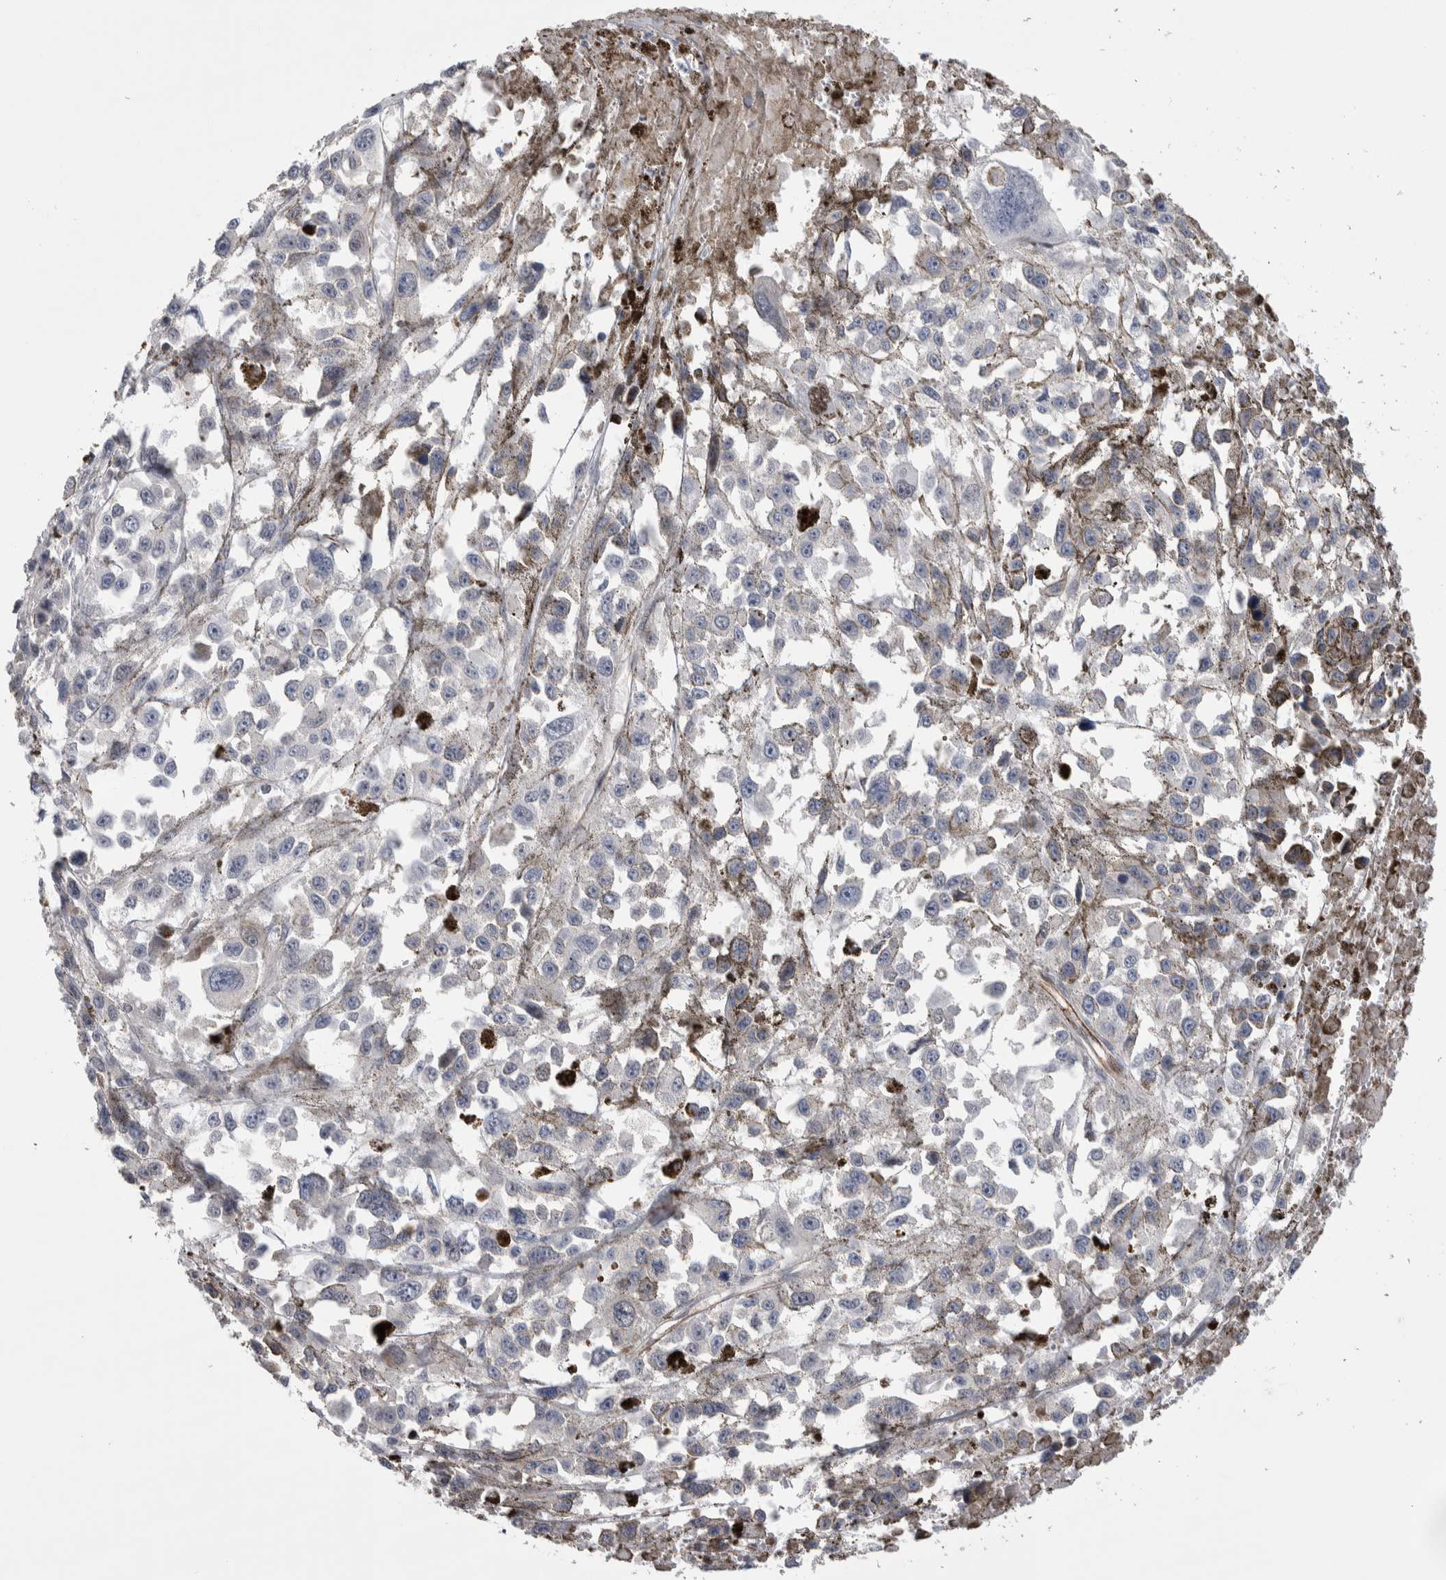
{"staining": {"intensity": "negative", "quantity": "none", "location": "none"}, "tissue": "melanoma", "cell_type": "Tumor cells", "image_type": "cancer", "snomed": [{"axis": "morphology", "description": "Malignant melanoma, Metastatic site"}, {"axis": "topography", "description": "Lymph node"}], "caption": "Tumor cells show no significant protein positivity in melanoma. (Brightfield microscopy of DAB IHC at high magnification).", "gene": "ZBTB49", "patient": {"sex": "male", "age": 59}}